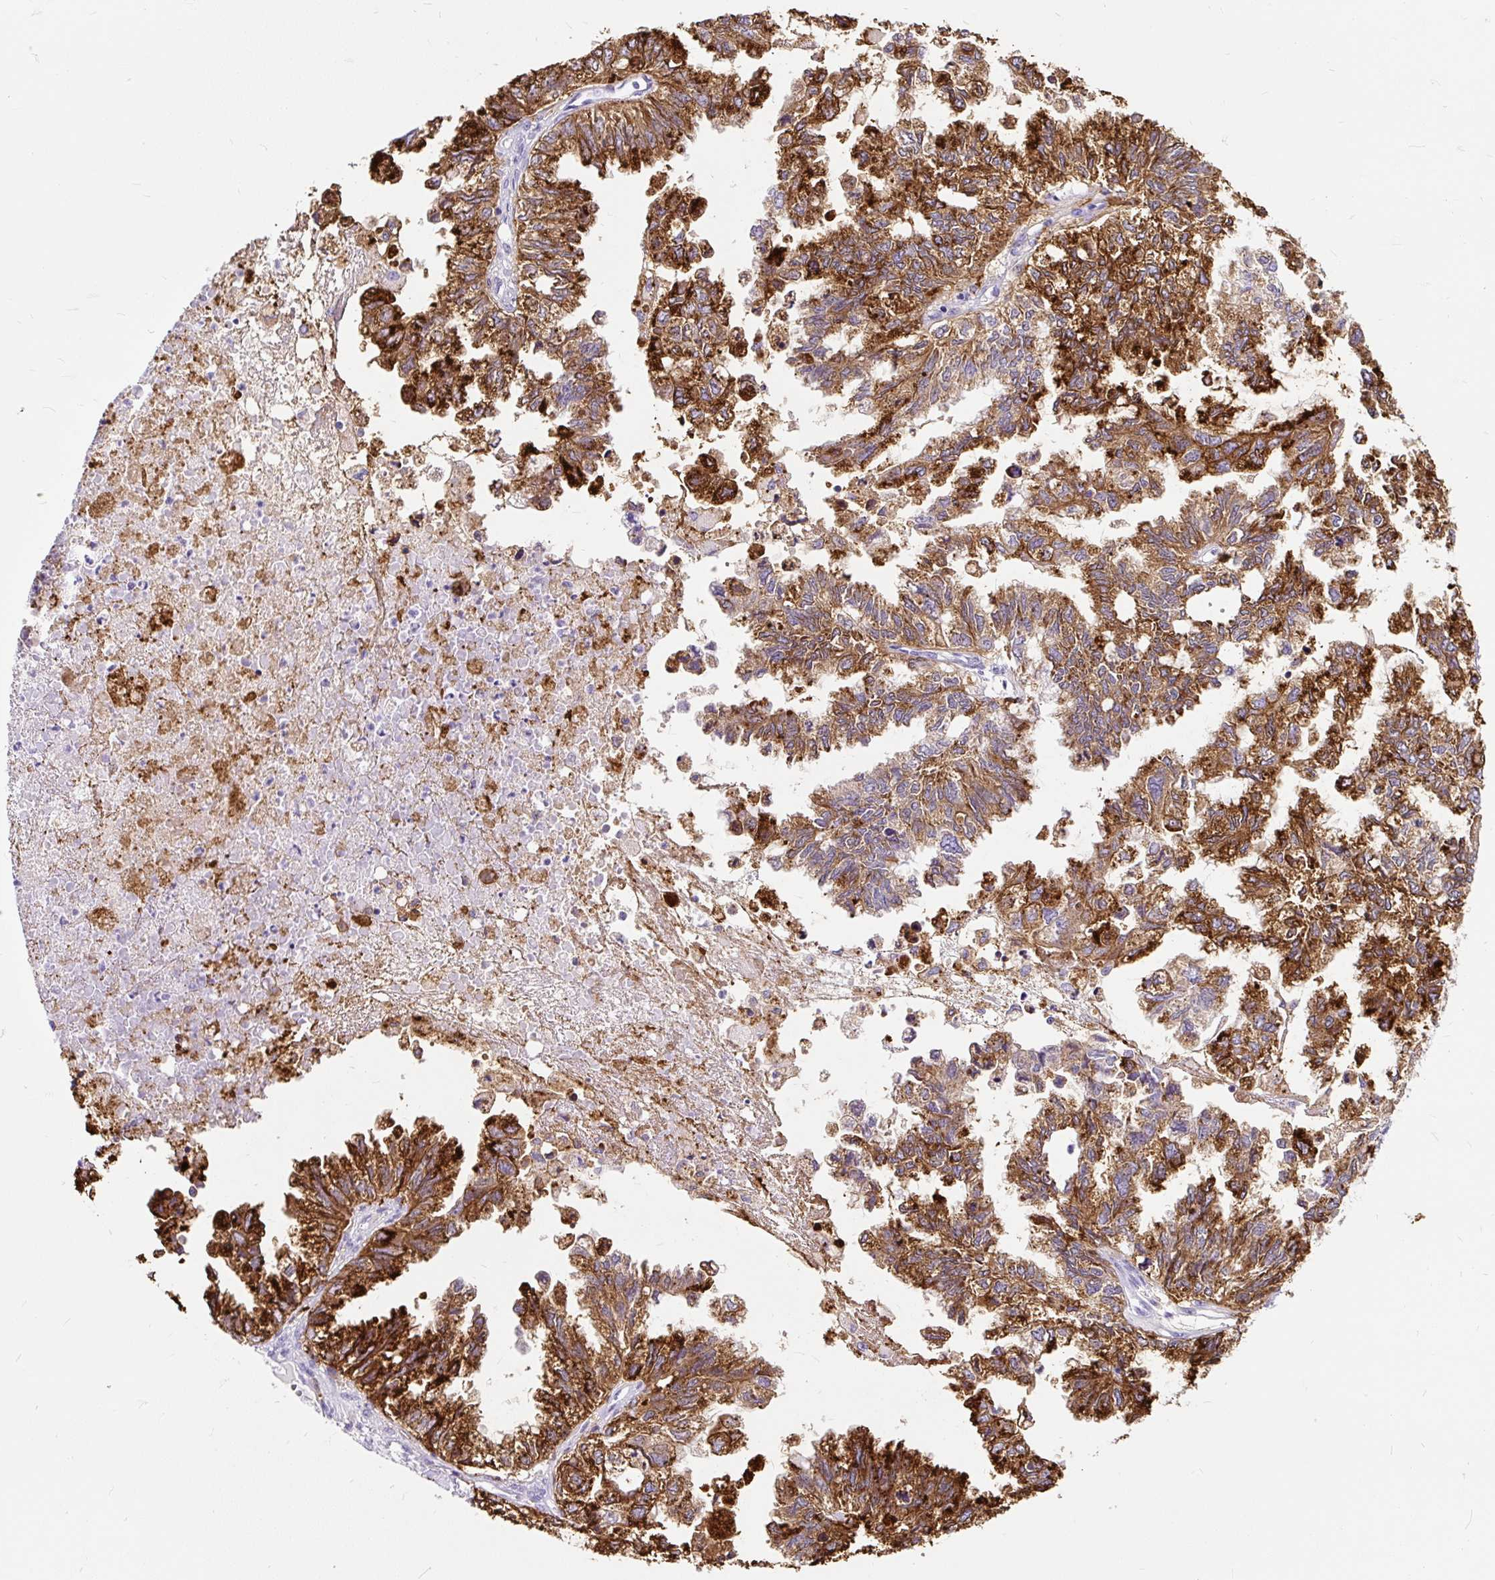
{"staining": {"intensity": "strong", "quantity": ">75%", "location": "cytoplasmic/membranous"}, "tissue": "ovarian cancer", "cell_type": "Tumor cells", "image_type": "cancer", "snomed": [{"axis": "morphology", "description": "Cystadenocarcinoma, mucinous, NOS"}, {"axis": "topography", "description": "Ovary"}], "caption": "This histopathology image shows IHC staining of ovarian cancer (mucinous cystadenocarcinoma), with high strong cytoplasmic/membranous expression in approximately >75% of tumor cells.", "gene": "HLA-DRA", "patient": {"sex": "female", "age": 72}}